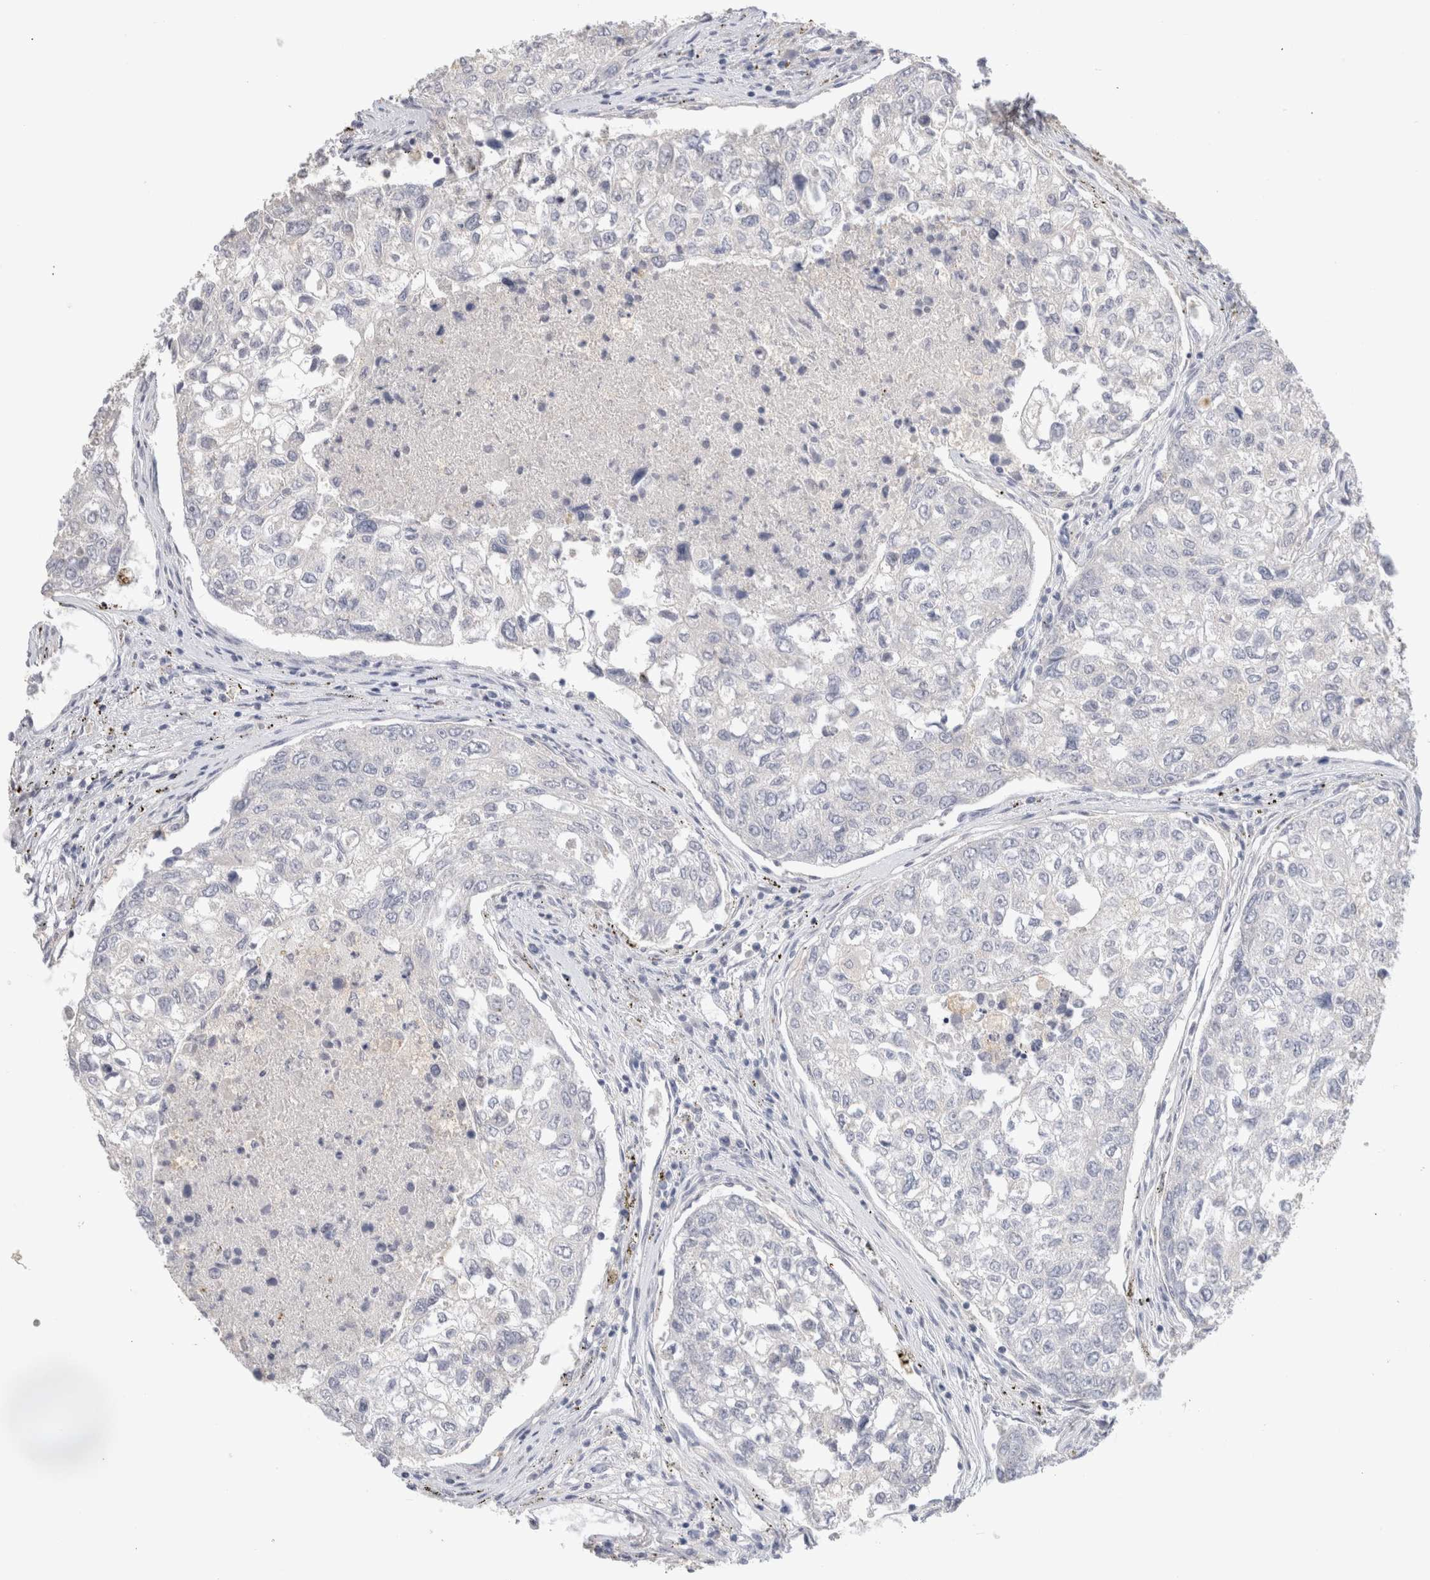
{"staining": {"intensity": "negative", "quantity": "none", "location": "none"}, "tissue": "urothelial cancer", "cell_type": "Tumor cells", "image_type": "cancer", "snomed": [{"axis": "morphology", "description": "Urothelial carcinoma, High grade"}, {"axis": "topography", "description": "Lymph node"}, {"axis": "topography", "description": "Urinary bladder"}], "caption": "Immunohistochemical staining of human urothelial cancer shows no significant staining in tumor cells.", "gene": "HPGDS", "patient": {"sex": "male", "age": 51}}